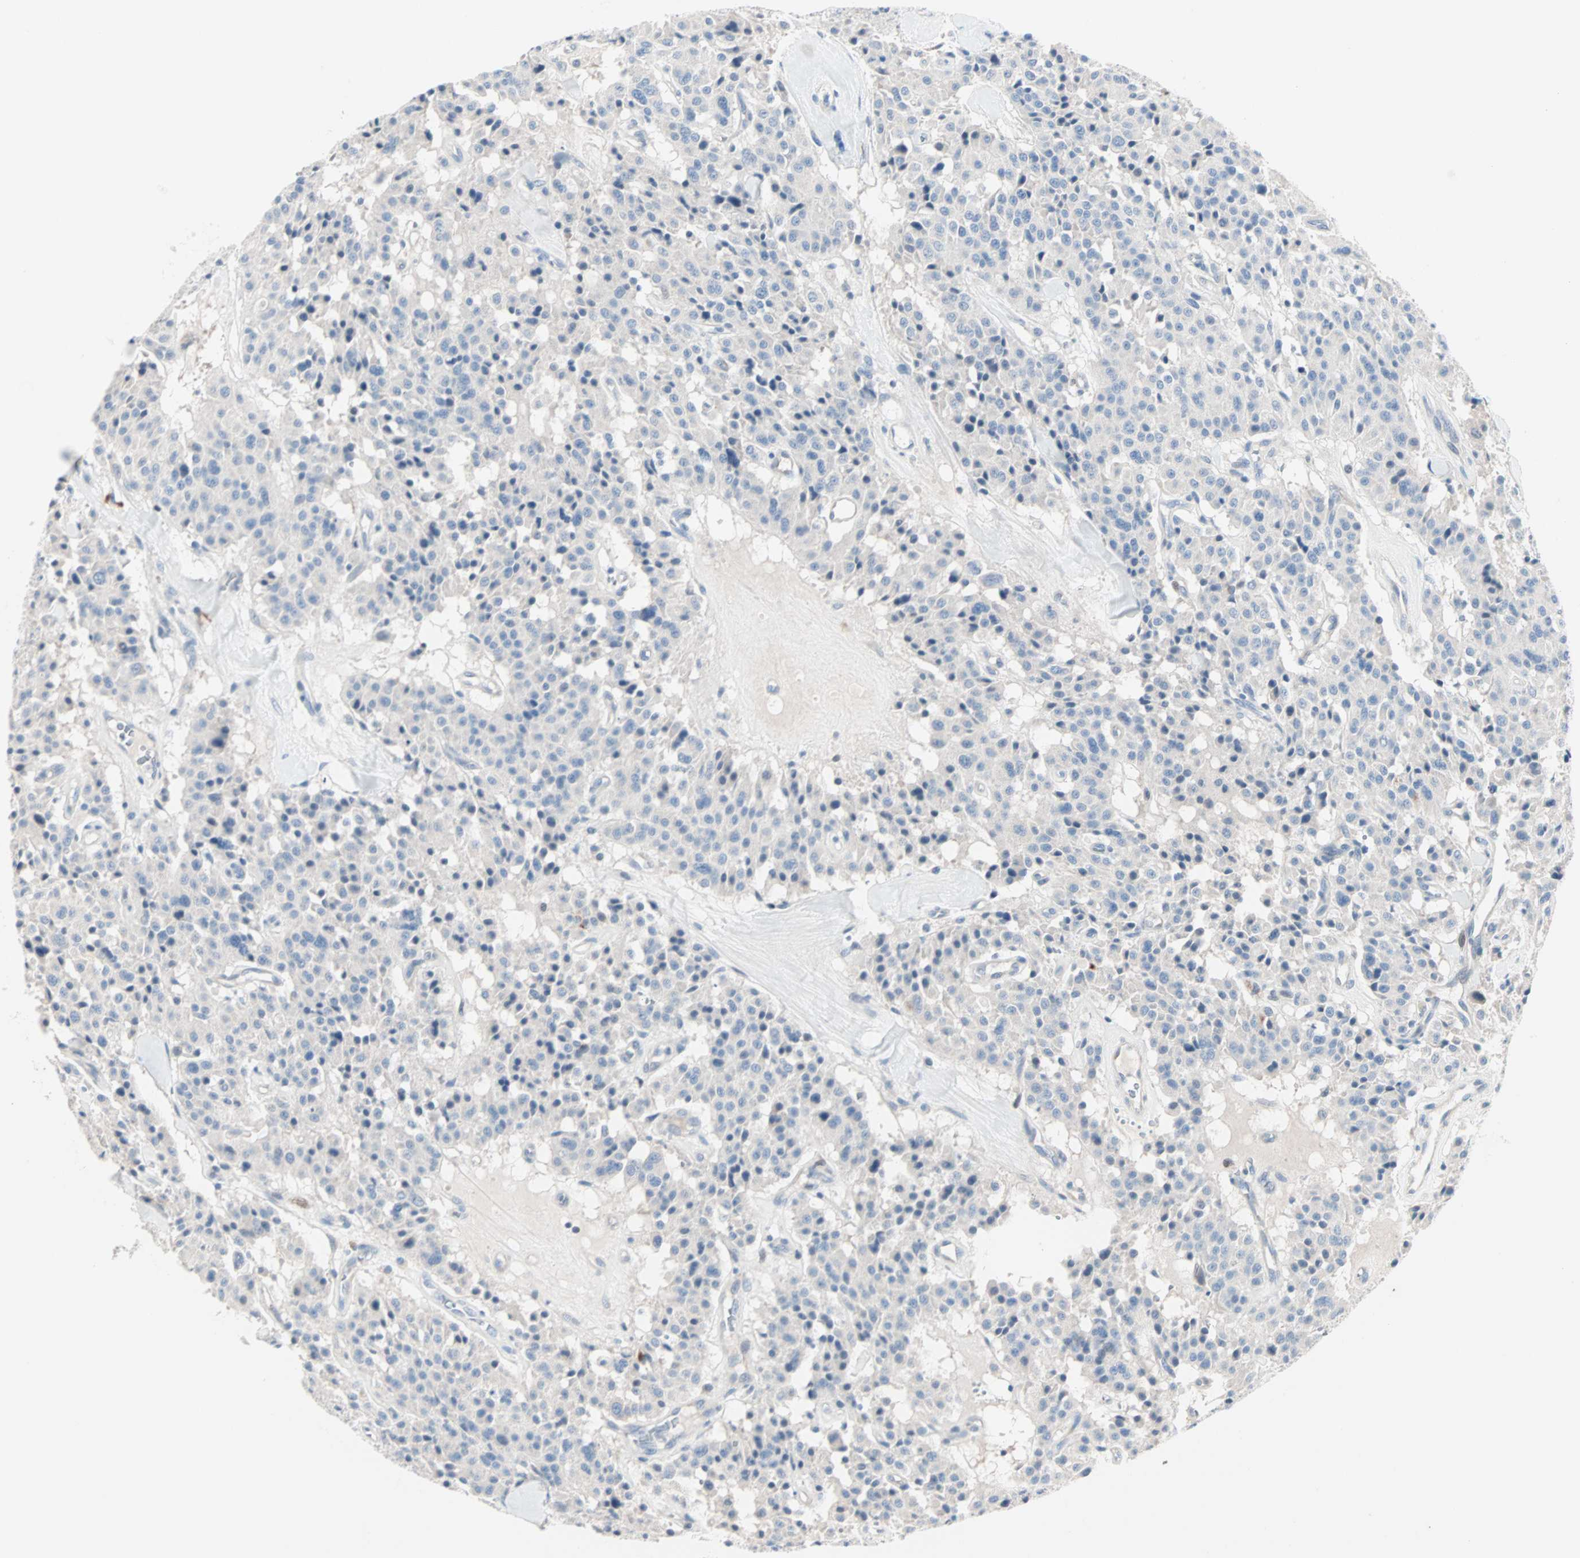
{"staining": {"intensity": "negative", "quantity": "none", "location": "none"}, "tissue": "carcinoid", "cell_type": "Tumor cells", "image_type": "cancer", "snomed": [{"axis": "morphology", "description": "Carcinoid, malignant, NOS"}, {"axis": "topography", "description": "Lung"}], "caption": "The photomicrograph demonstrates no staining of tumor cells in malignant carcinoid.", "gene": "NEFH", "patient": {"sex": "male", "age": 30}}